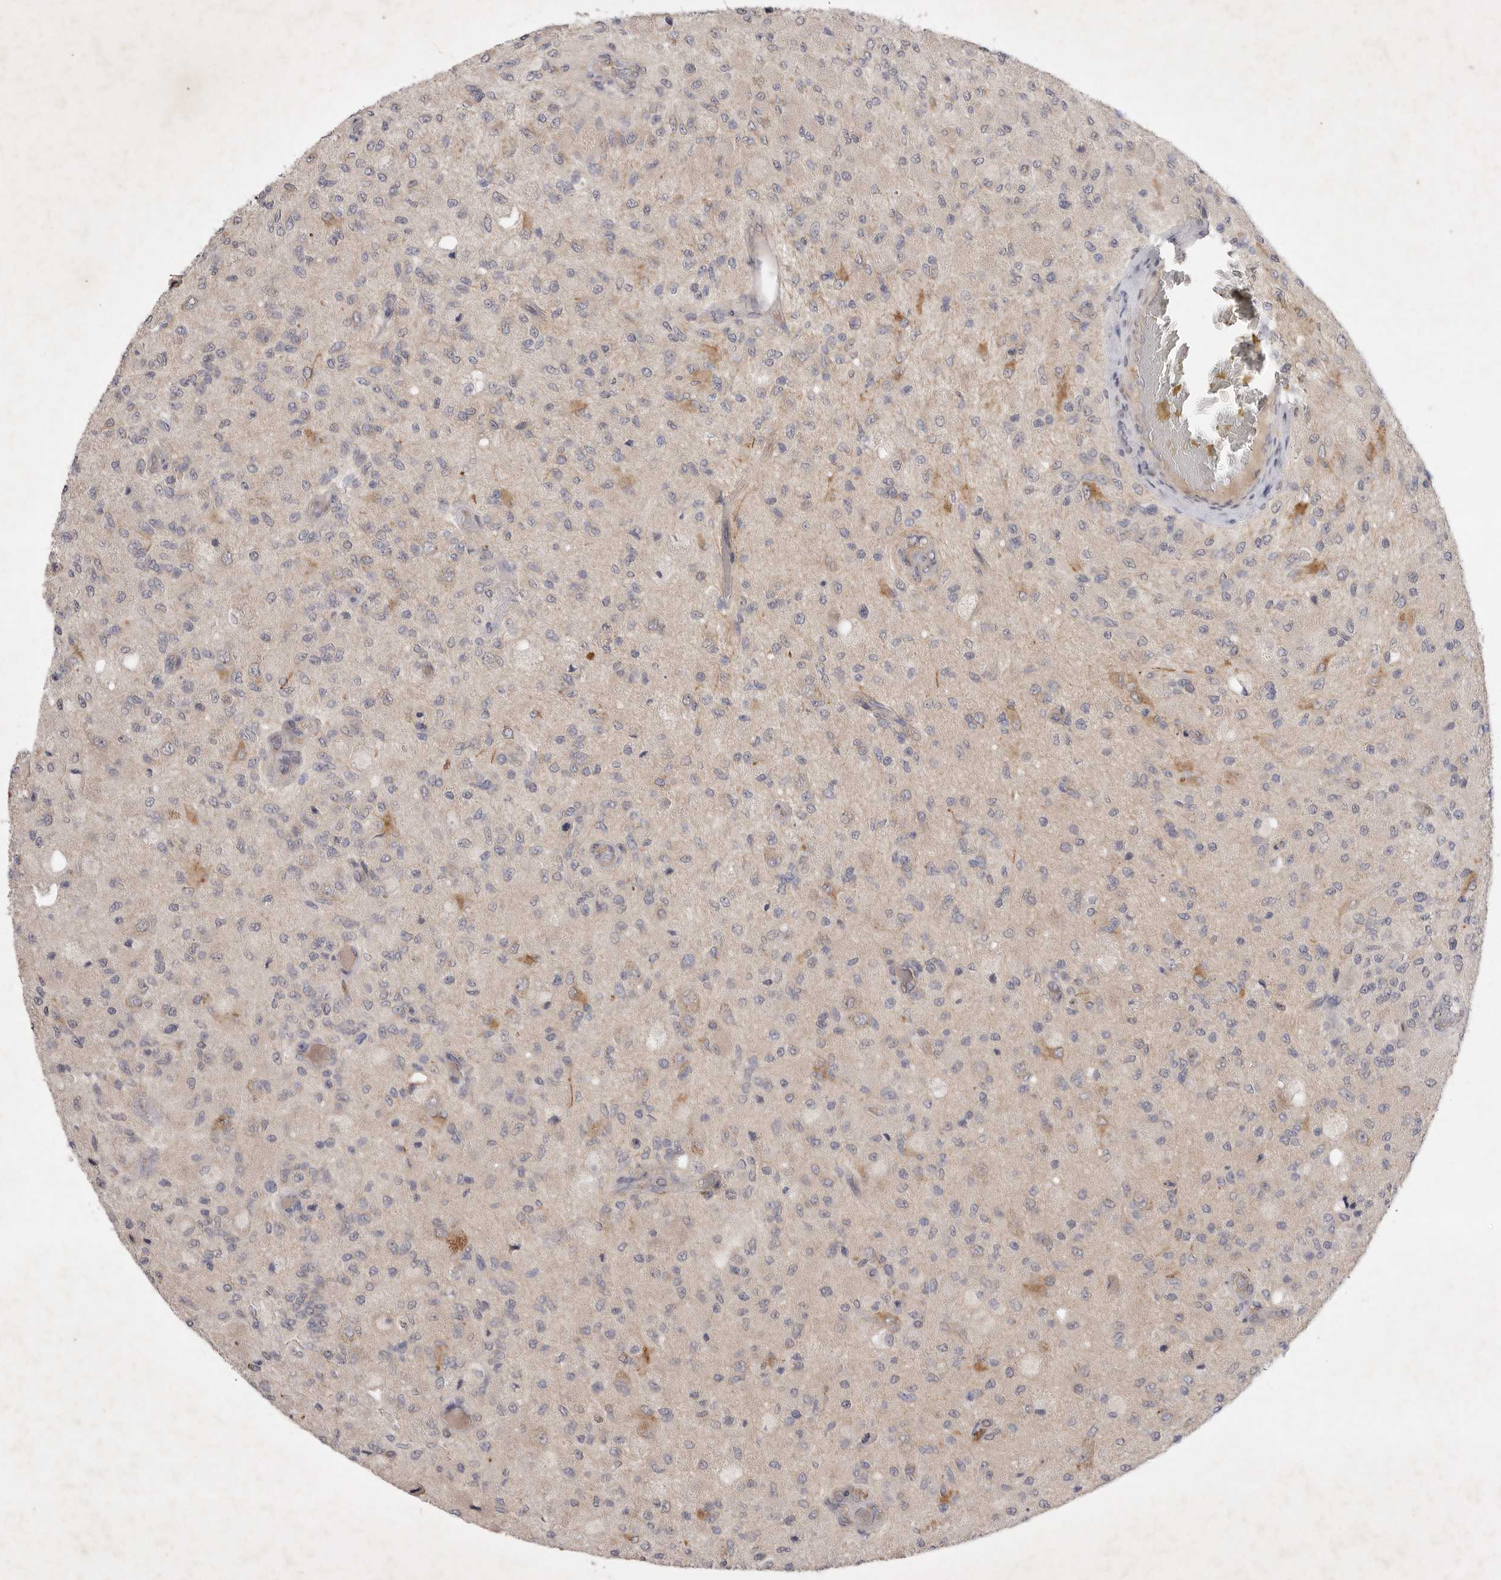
{"staining": {"intensity": "negative", "quantity": "none", "location": "none"}, "tissue": "glioma", "cell_type": "Tumor cells", "image_type": "cancer", "snomed": [{"axis": "morphology", "description": "Normal tissue, NOS"}, {"axis": "morphology", "description": "Glioma, malignant, High grade"}, {"axis": "topography", "description": "Cerebral cortex"}], "caption": "Human high-grade glioma (malignant) stained for a protein using IHC displays no expression in tumor cells.", "gene": "PTPDC1", "patient": {"sex": "male", "age": 77}}